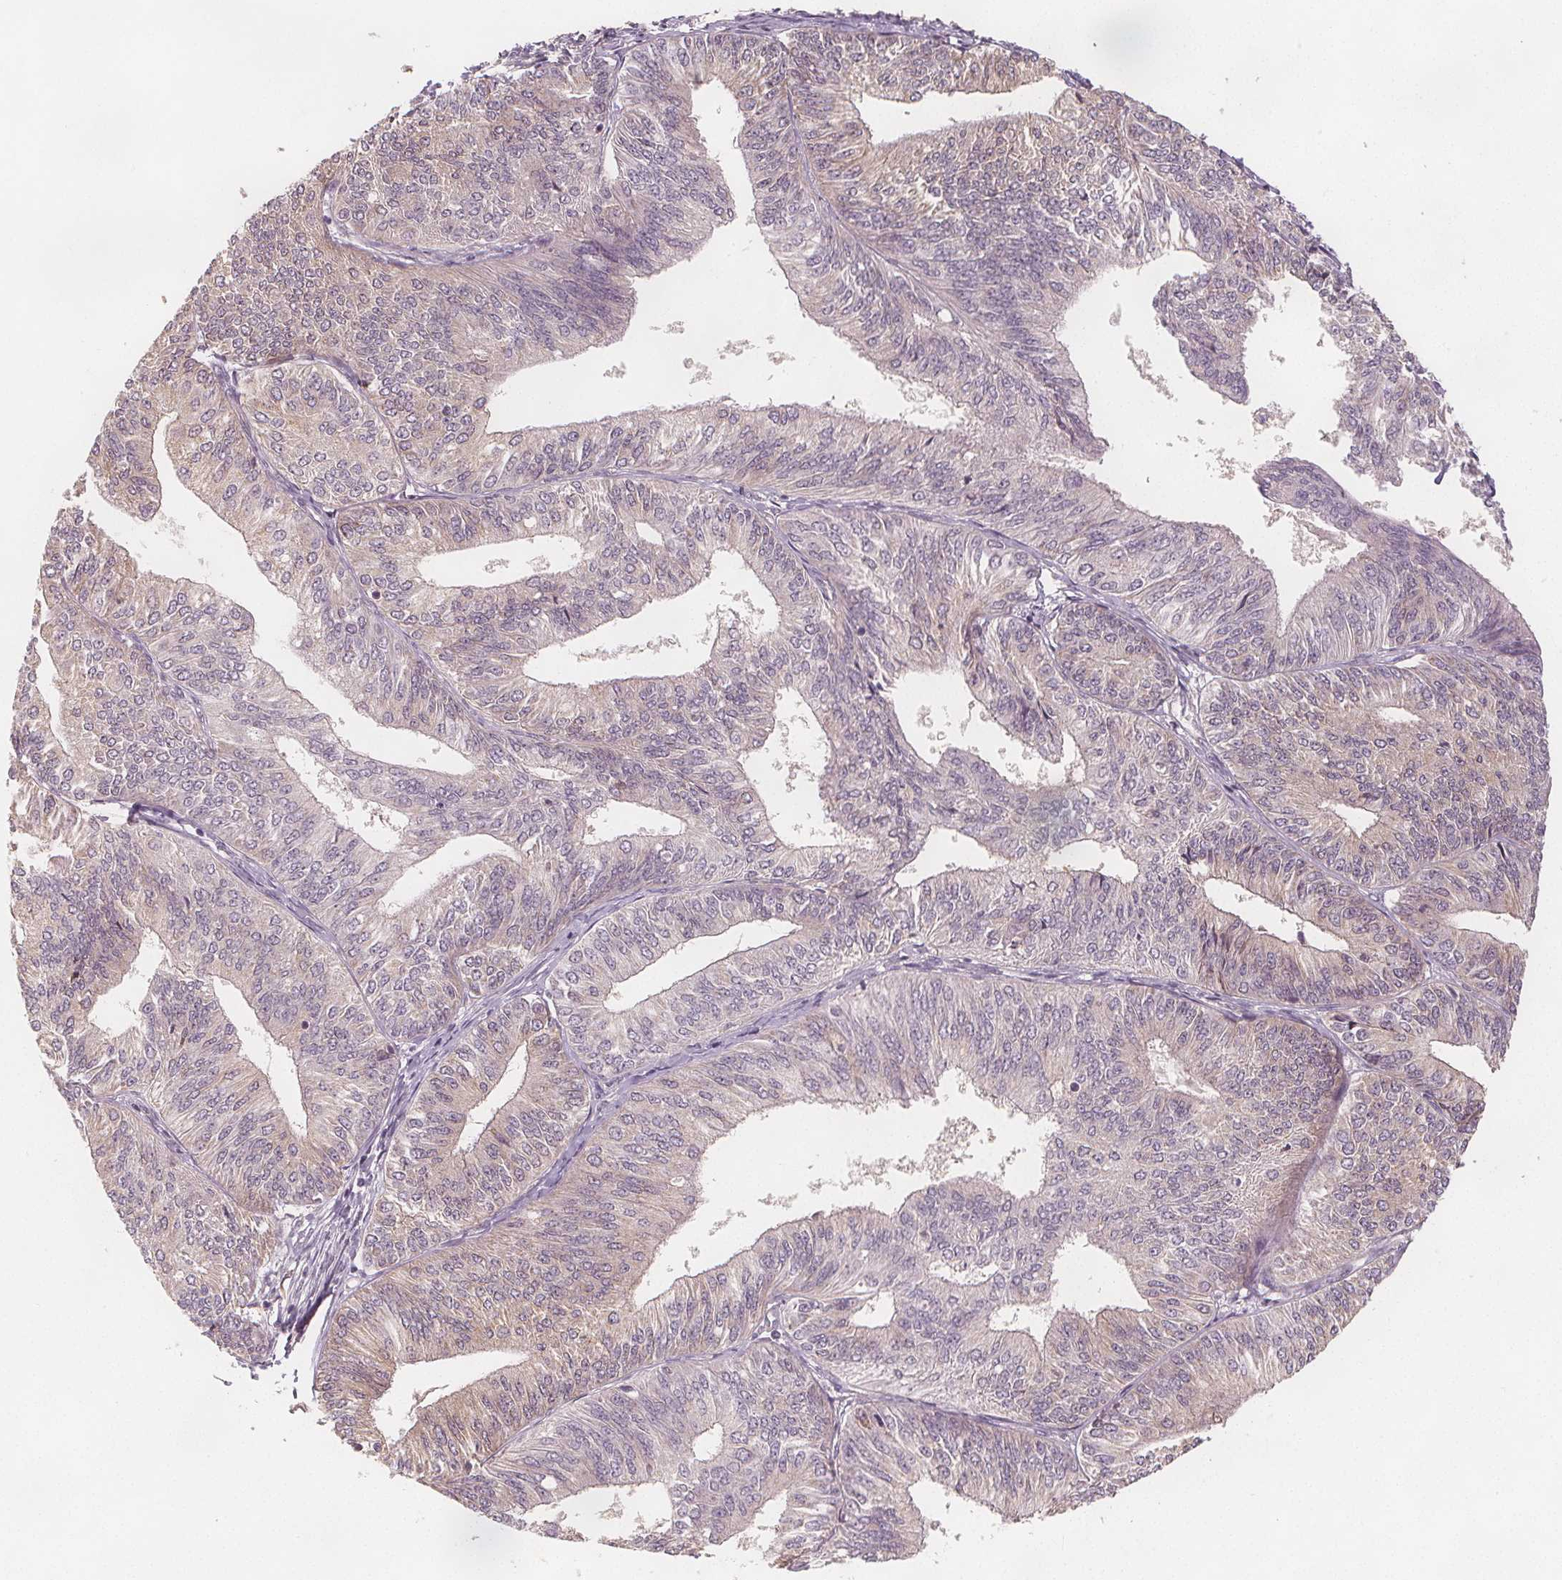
{"staining": {"intensity": "weak", "quantity": "<25%", "location": "cytoplasmic/membranous"}, "tissue": "endometrial cancer", "cell_type": "Tumor cells", "image_type": "cancer", "snomed": [{"axis": "morphology", "description": "Adenocarcinoma, NOS"}, {"axis": "topography", "description": "Endometrium"}], "caption": "A high-resolution image shows immunohistochemistry (IHC) staining of endometrial adenocarcinoma, which demonstrates no significant positivity in tumor cells.", "gene": "NCSTN", "patient": {"sex": "female", "age": 58}}